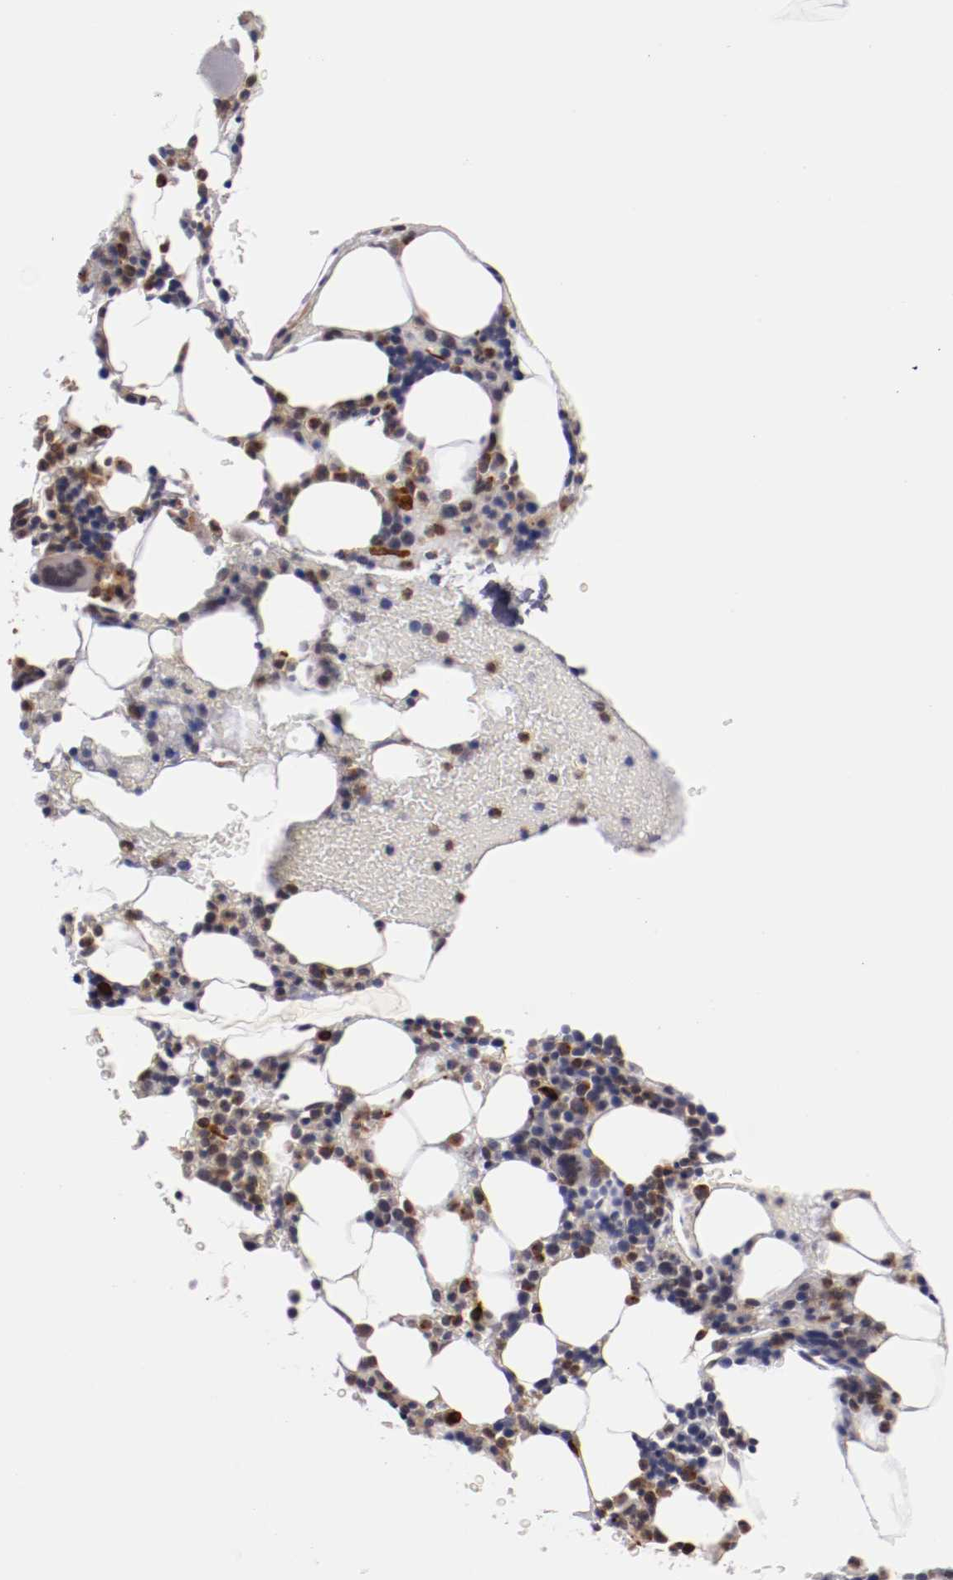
{"staining": {"intensity": "moderate", "quantity": "25%-75%", "location": "cytoplasmic/membranous"}, "tissue": "bone marrow", "cell_type": "Hematopoietic cells", "image_type": "normal", "snomed": [{"axis": "morphology", "description": "Normal tissue, NOS"}, {"axis": "topography", "description": "Bone marrow"}], "caption": "Protein expression analysis of normal human bone marrow reveals moderate cytoplasmic/membranous expression in approximately 25%-75% of hematopoietic cells. The staining was performed using DAB, with brown indicating positive protein expression. Nuclei are stained blue with hematoxylin.", "gene": "STX3", "patient": {"sex": "female", "age": 84}}